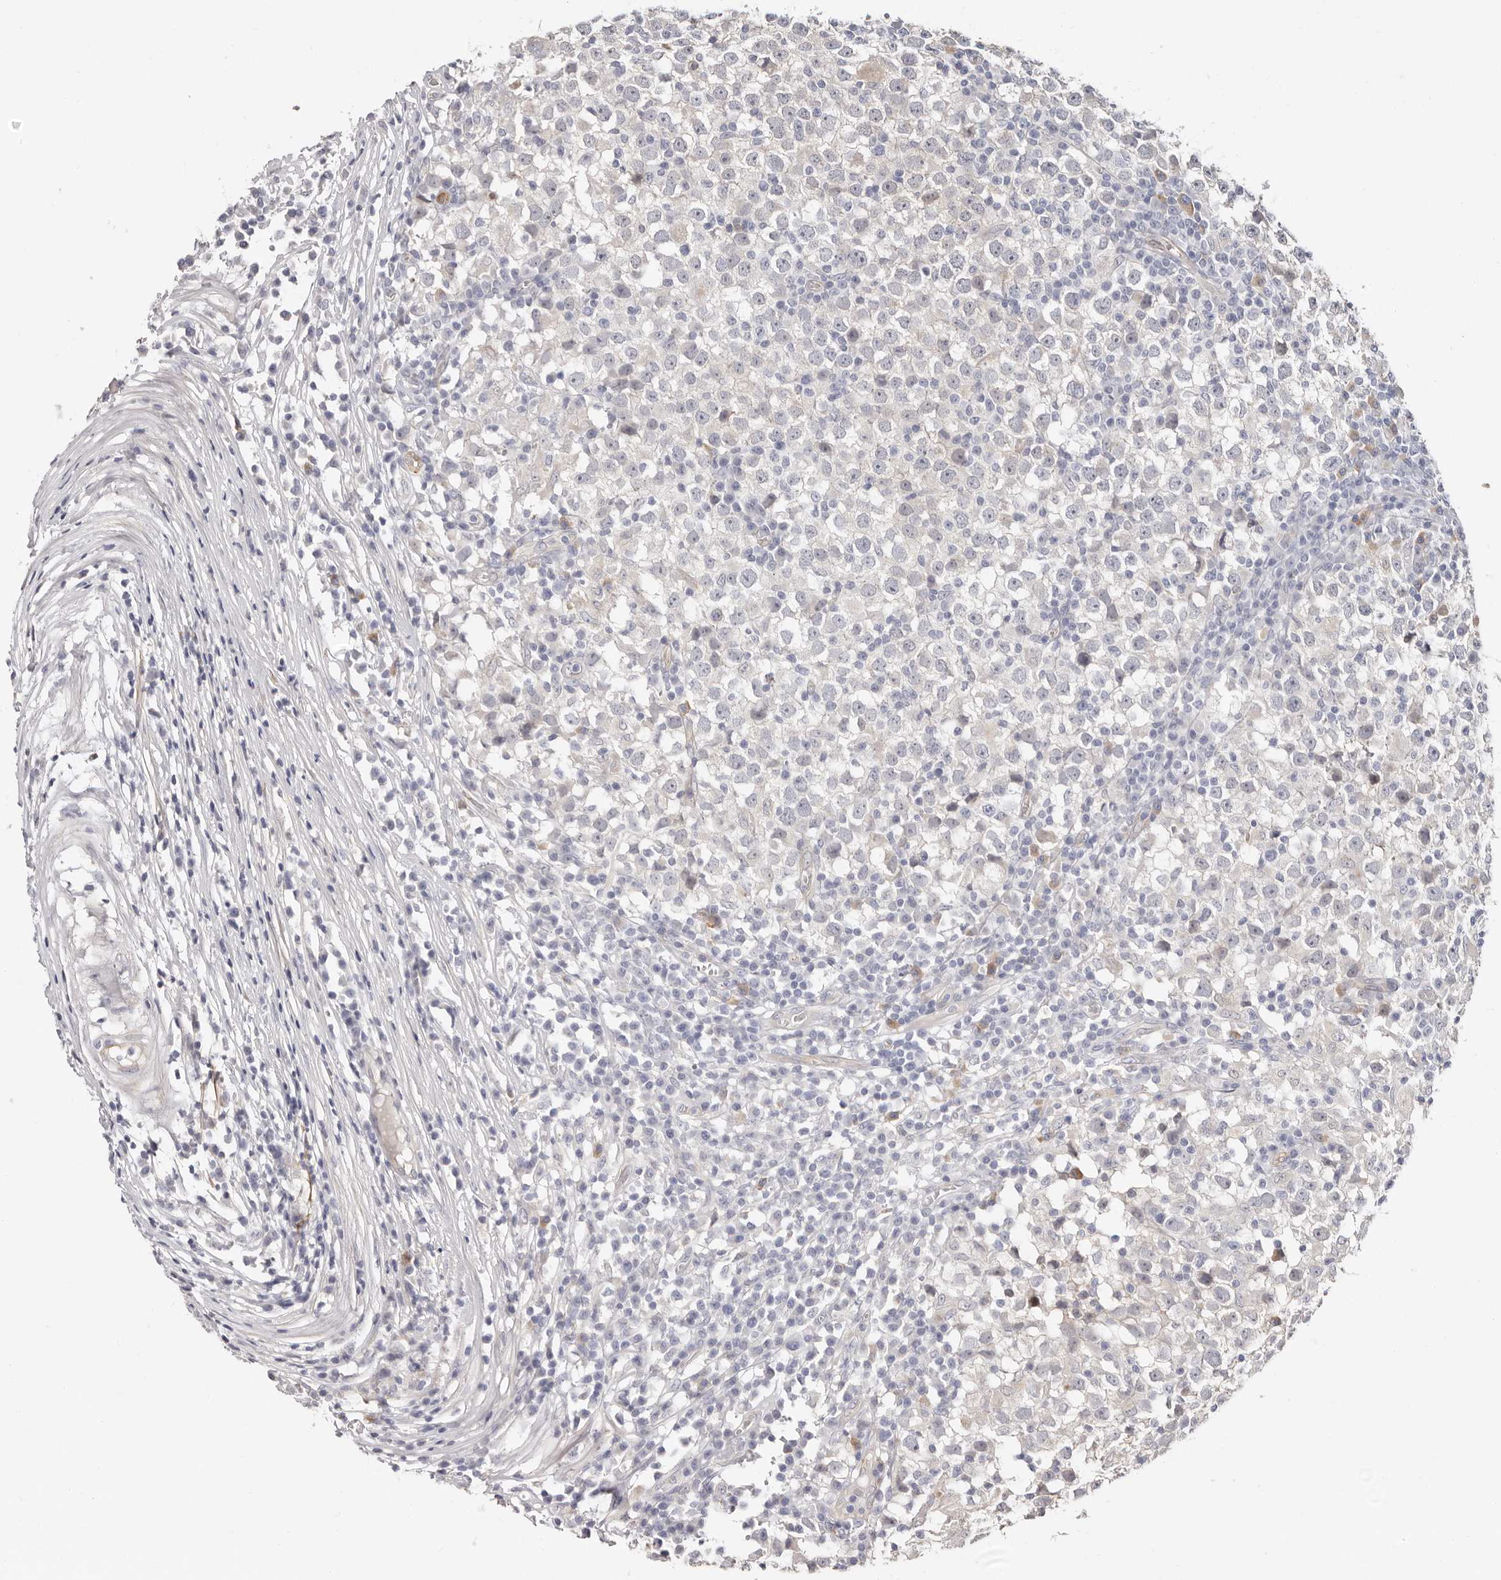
{"staining": {"intensity": "negative", "quantity": "none", "location": "none"}, "tissue": "testis cancer", "cell_type": "Tumor cells", "image_type": "cancer", "snomed": [{"axis": "morphology", "description": "Seminoma, NOS"}, {"axis": "topography", "description": "Testis"}], "caption": "Tumor cells are negative for brown protein staining in testis cancer.", "gene": "PKDCC", "patient": {"sex": "male", "age": 65}}